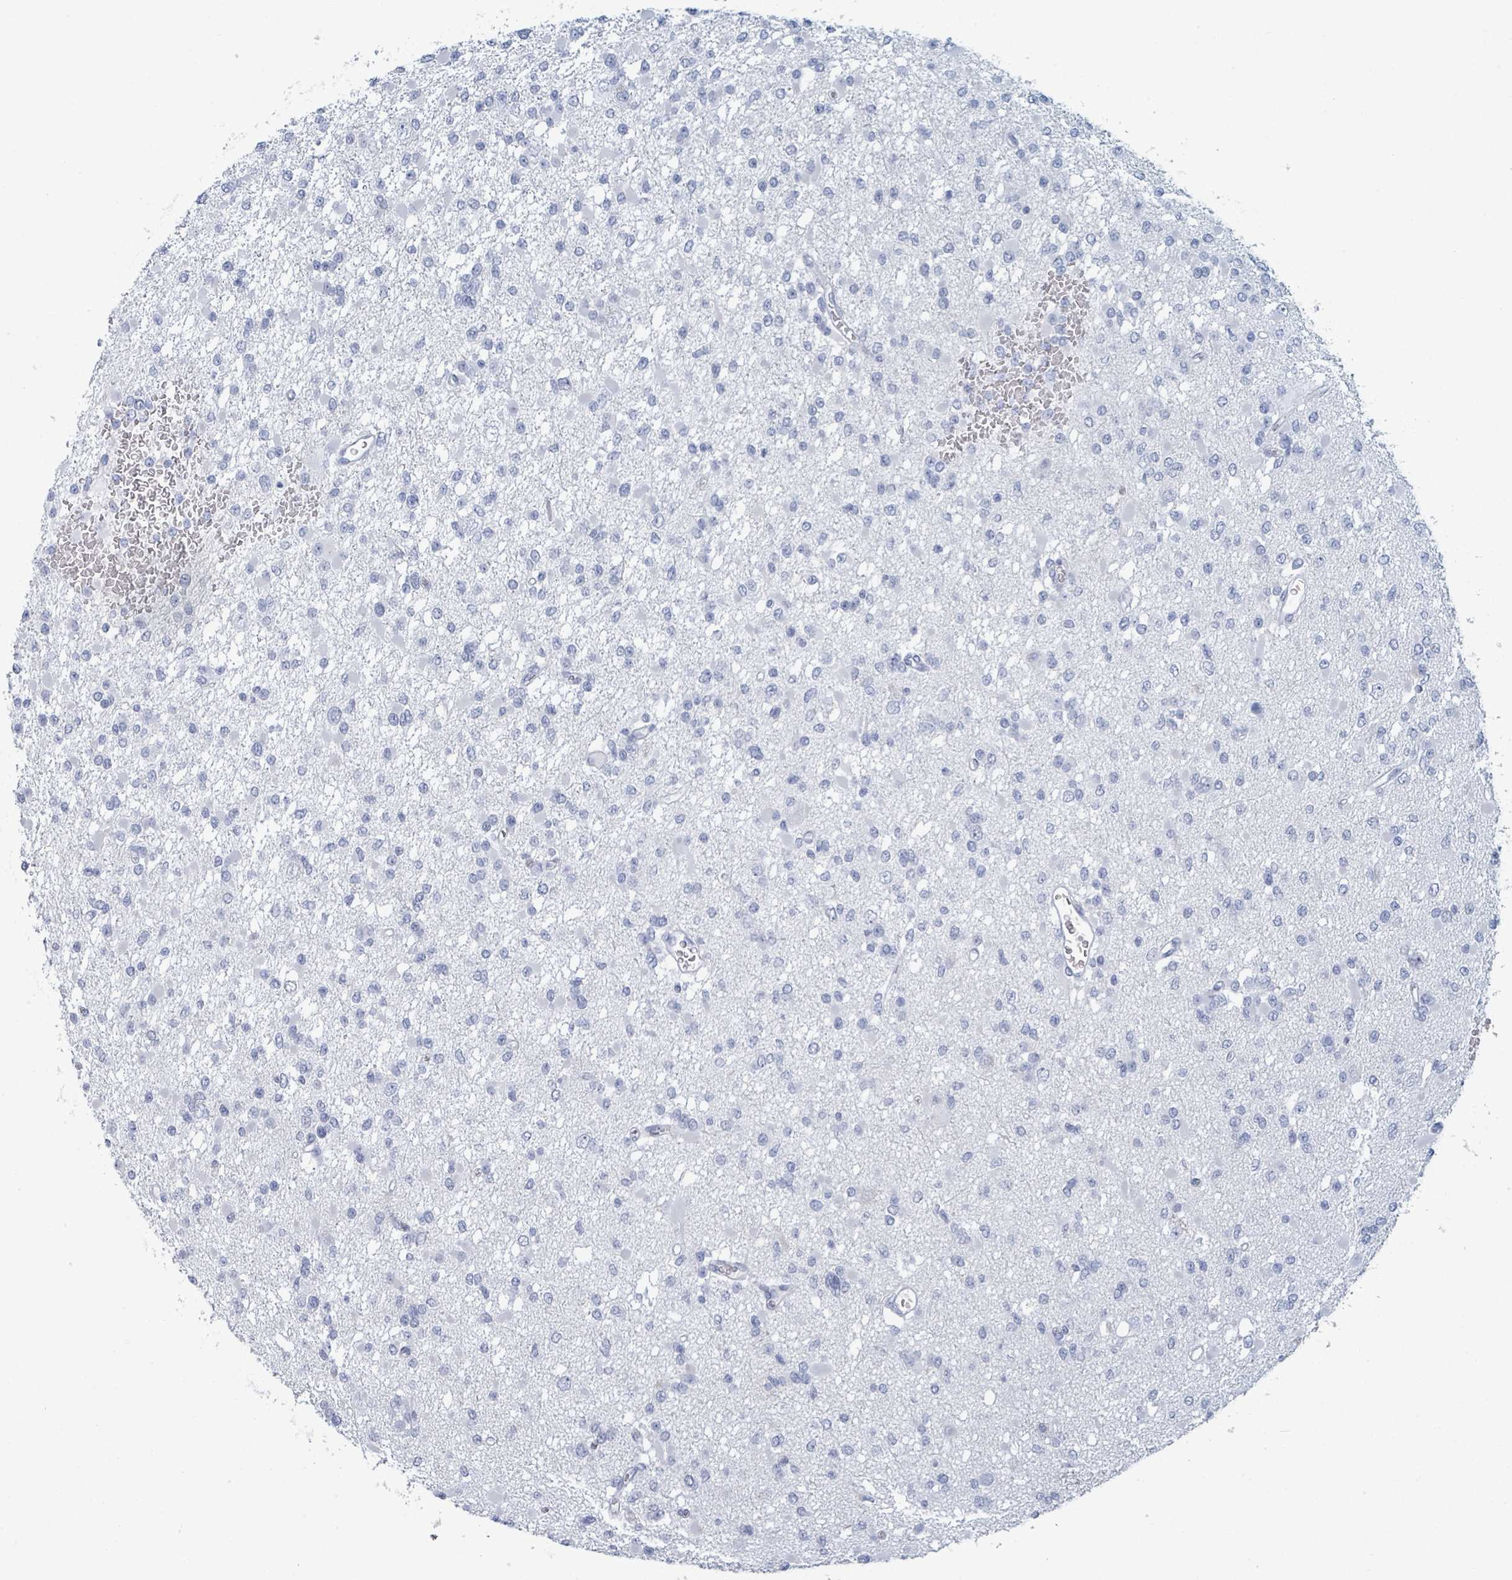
{"staining": {"intensity": "negative", "quantity": "none", "location": "none"}, "tissue": "glioma", "cell_type": "Tumor cells", "image_type": "cancer", "snomed": [{"axis": "morphology", "description": "Glioma, malignant, Low grade"}, {"axis": "topography", "description": "Brain"}], "caption": "Photomicrograph shows no significant protein positivity in tumor cells of malignant glioma (low-grade).", "gene": "VPS13D", "patient": {"sex": "female", "age": 22}}